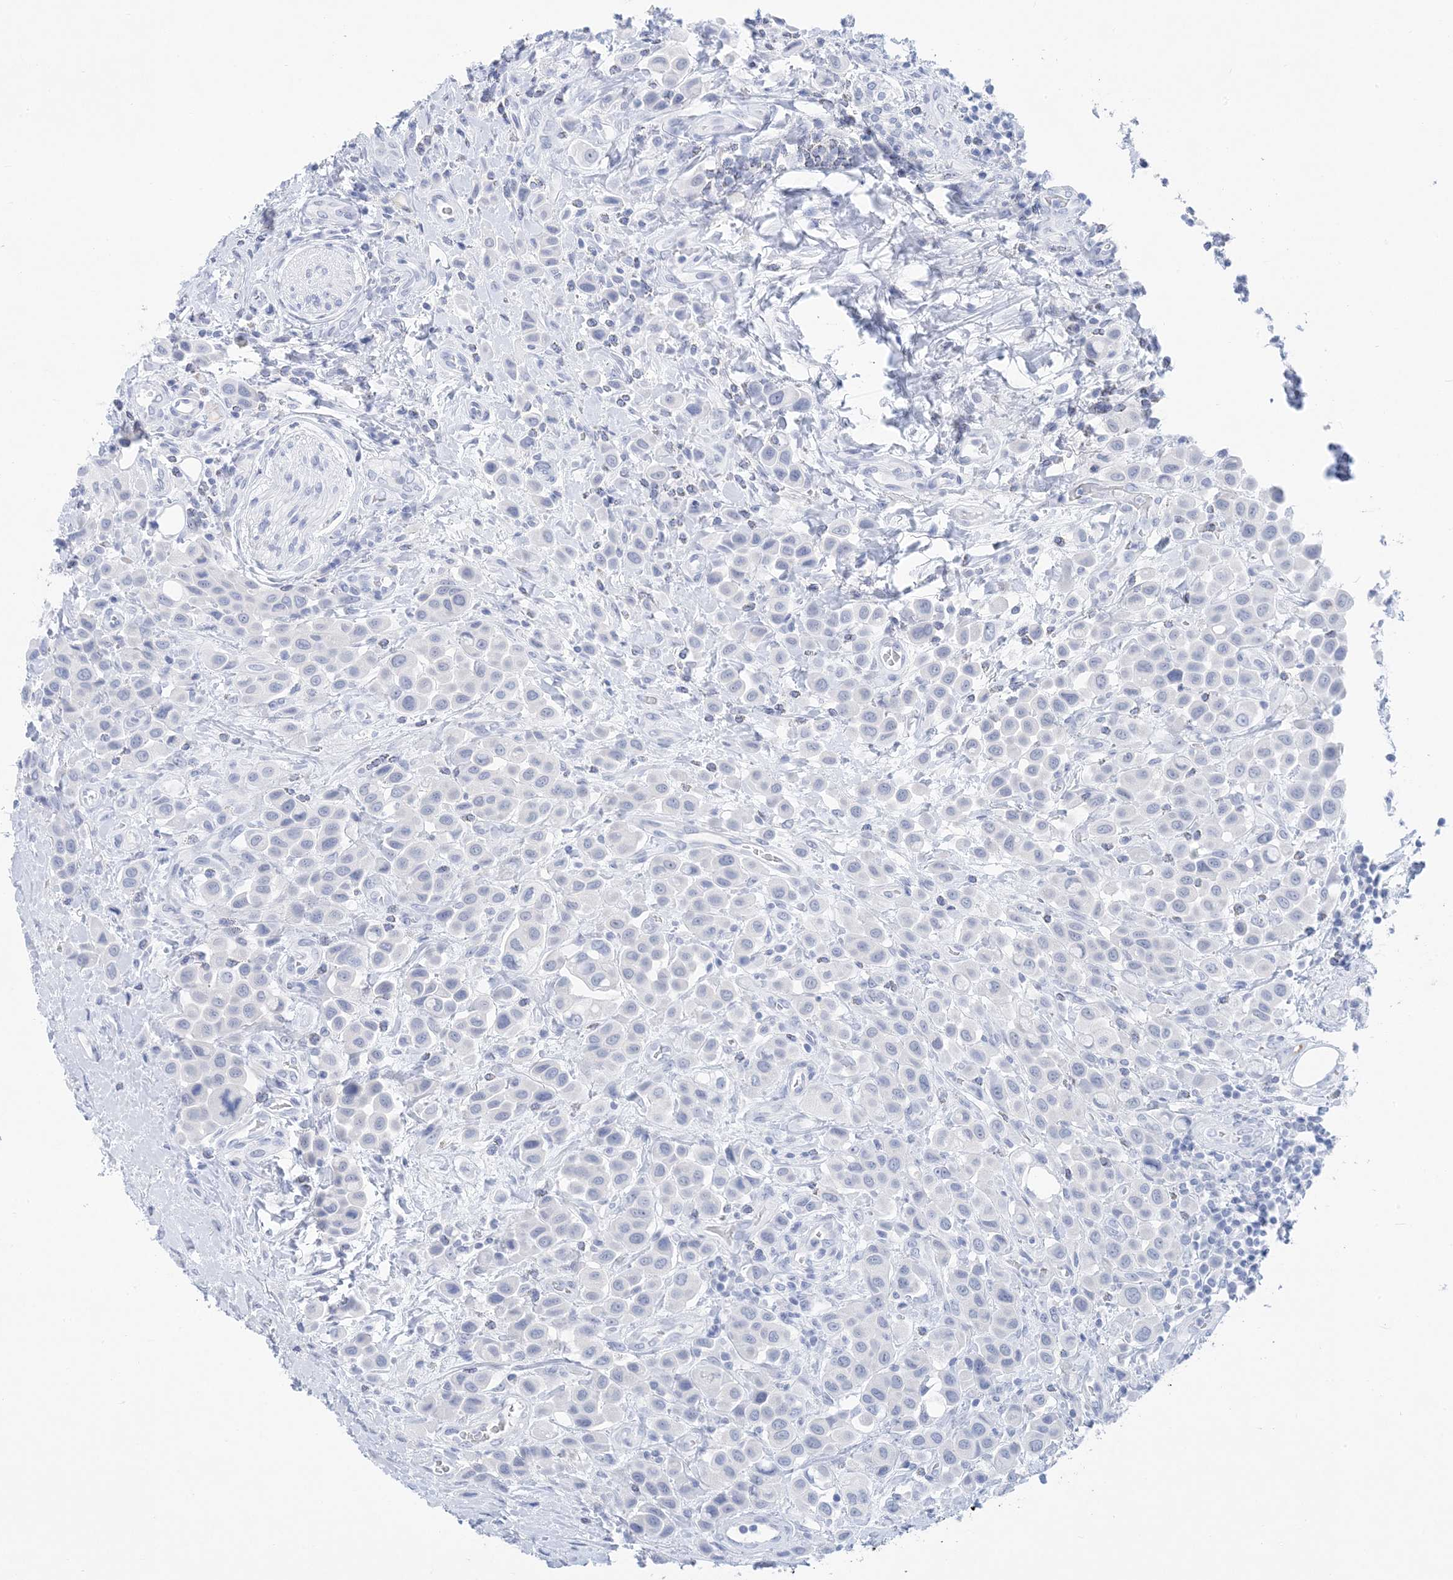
{"staining": {"intensity": "negative", "quantity": "none", "location": "none"}, "tissue": "urothelial cancer", "cell_type": "Tumor cells", "image_type": "cancer", "snomed": [{"axis": "morphology", "description": "Urothelial carcinoma, High grade"}, {"axis": "topography", "description": "Urinary bladder"}], "caption": "Immunohistochemistry (IHC) photomicrograph of urothelial cancer stained for a protein (brown), which displays no expression in tumor cells. (IHC, brightfield microscopy, high magnification).", "gene": "SH3YL1", "patient": {"sex": "male", "age": 50}}